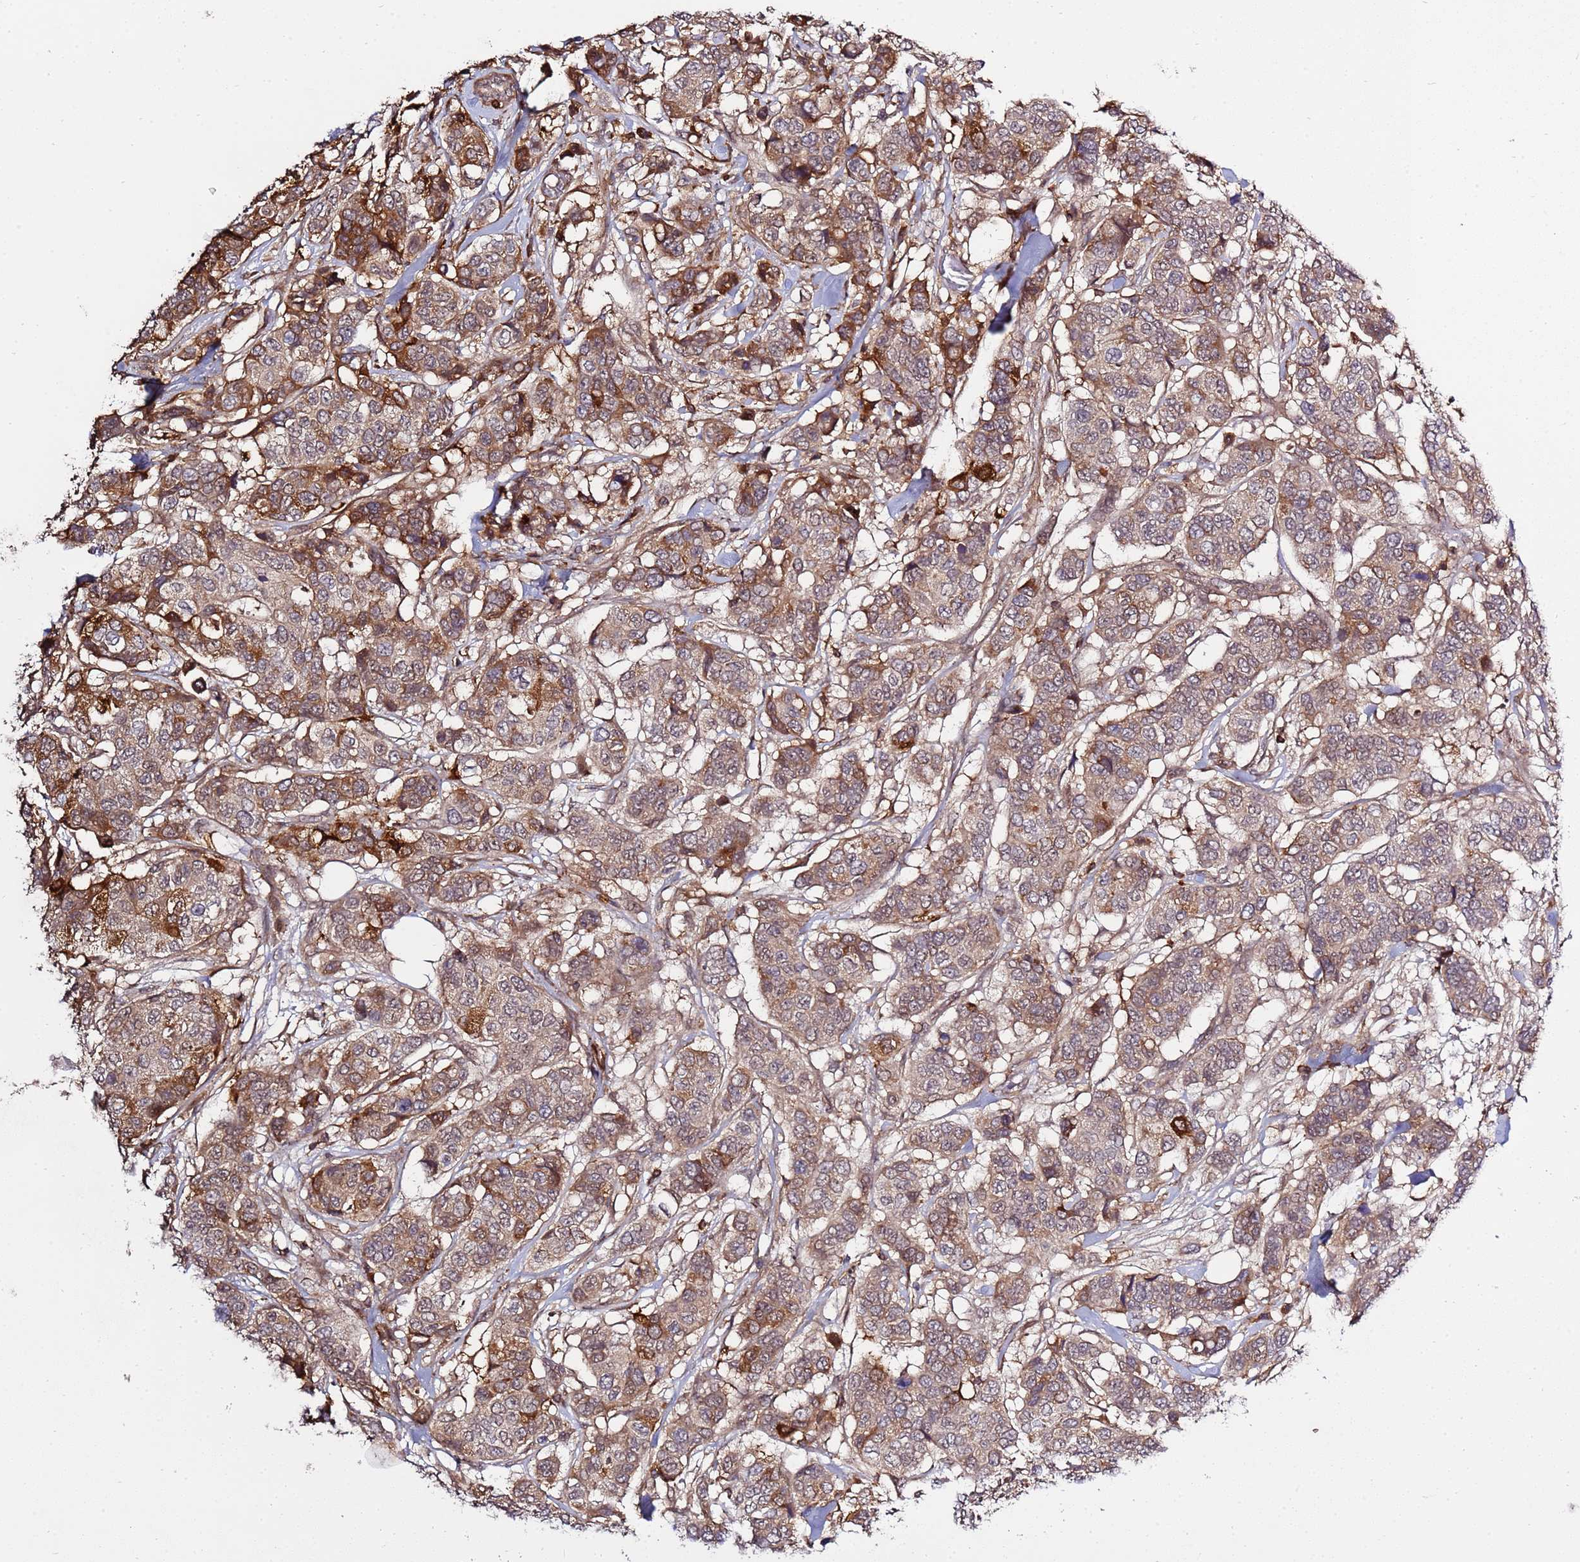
{"staining": {"intensity": "strong", "quantity": "25%-75%", "location": "cytoplasmic/membranous"}, "tissue": "breast cancer", "cell_type": "Tumor cells", "image_type": "cancer", "snomed": [{"axis": "morphology", "description": "Lobular carcinoma"}, {"axis": "topography", "description": "Breast"}], "caption": "Strong cytoplasmic/membranous positivity is seen in approximately 25%-75% of tumor cells in breast cancer.", "gene": "ZNF624", "patient": {"sex": "female", "age": 51}}